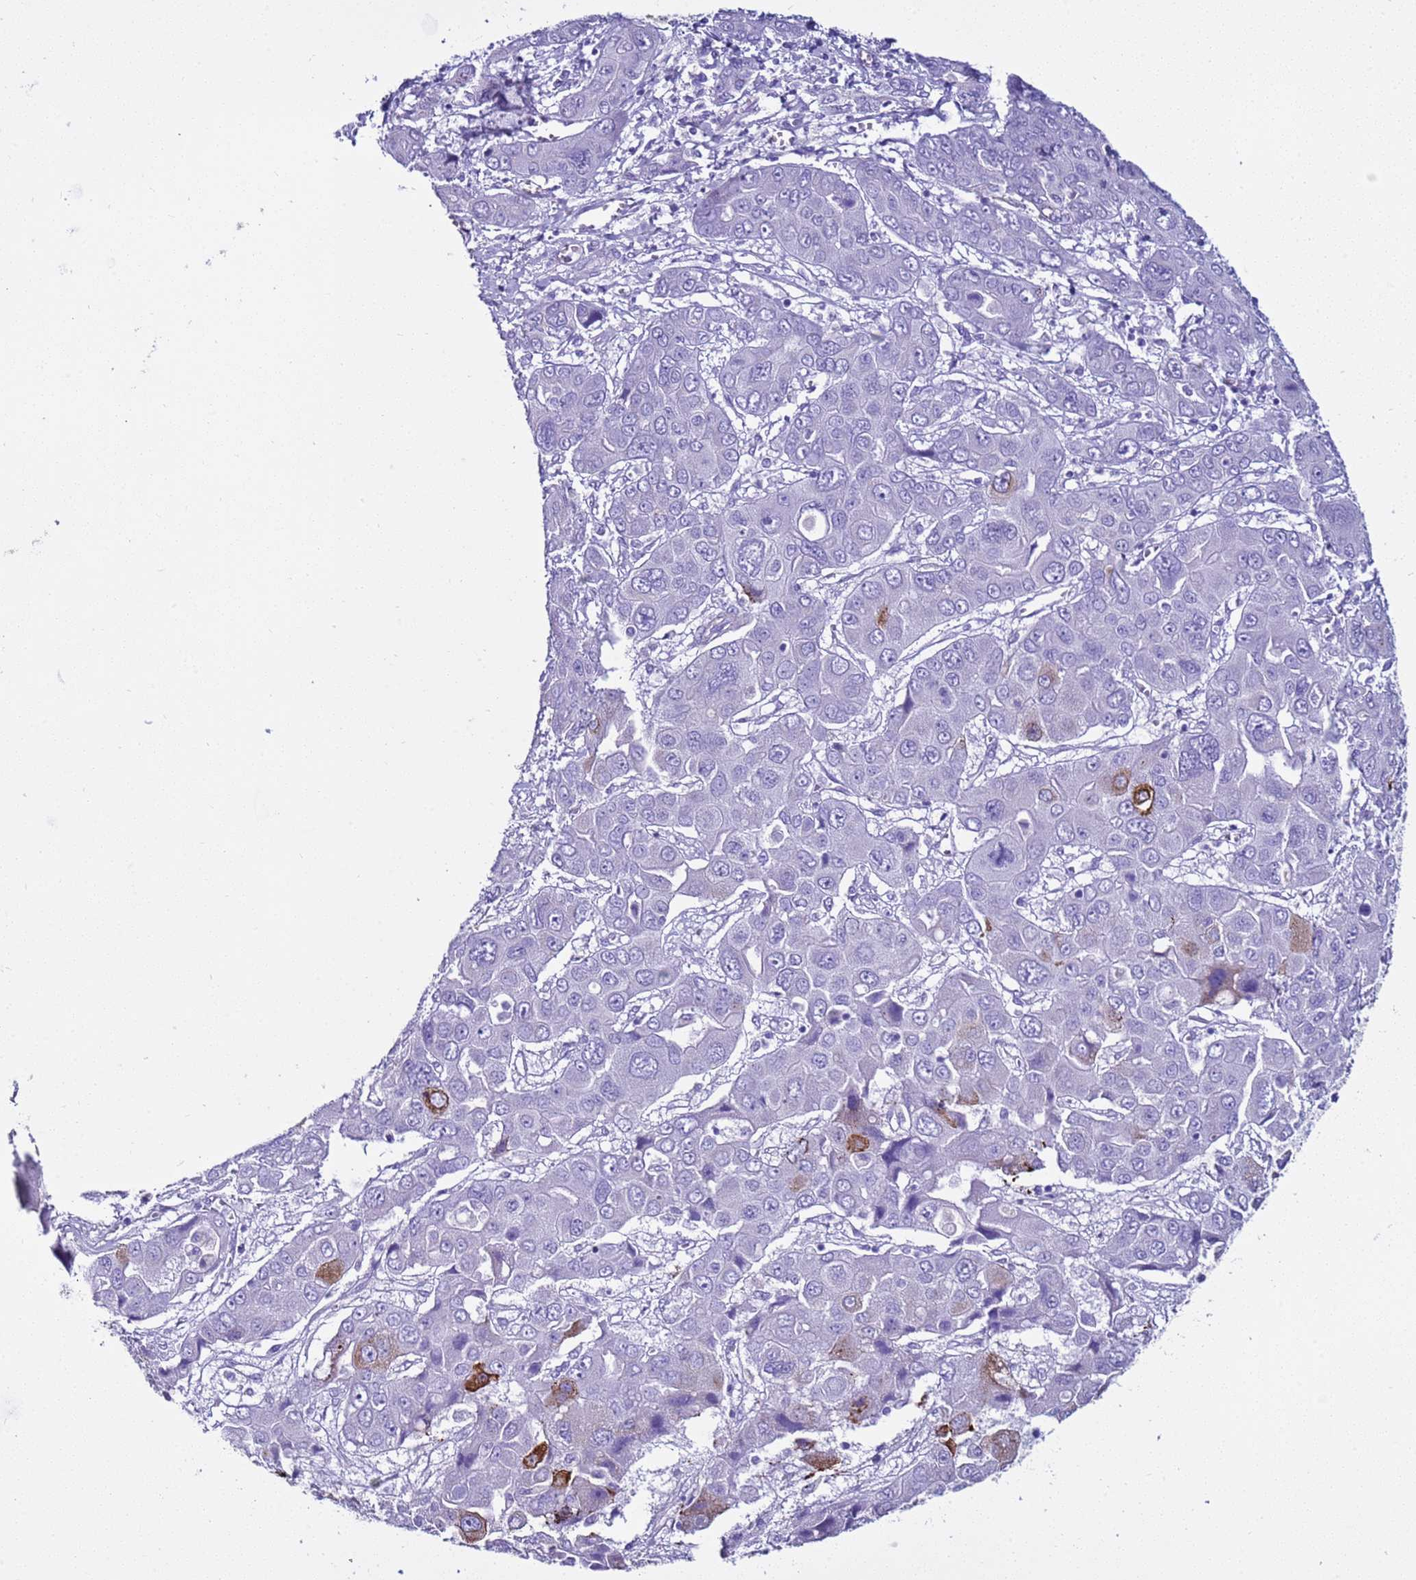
{"staining": {"intensity": "strong", "quantity": "<25%", "location": "cytoplasmic/membranous"}, "tissue": "liver cancer", "cell_type": "Tumor cells", "image_type": "cancer", "snomed": [{"axis": "morphology", "description": "Cholangiocarcinoma"}, {"axis": "topography", "description": "Liver"}], "caption": "Protein staining exhibits strong cytoplasmic/membranous positivity in approximately <25% of tumor cells in liver cholangiocarcinoma.", "gene": "LCMT1", "patient": {"sex": "male", "age": 67}}